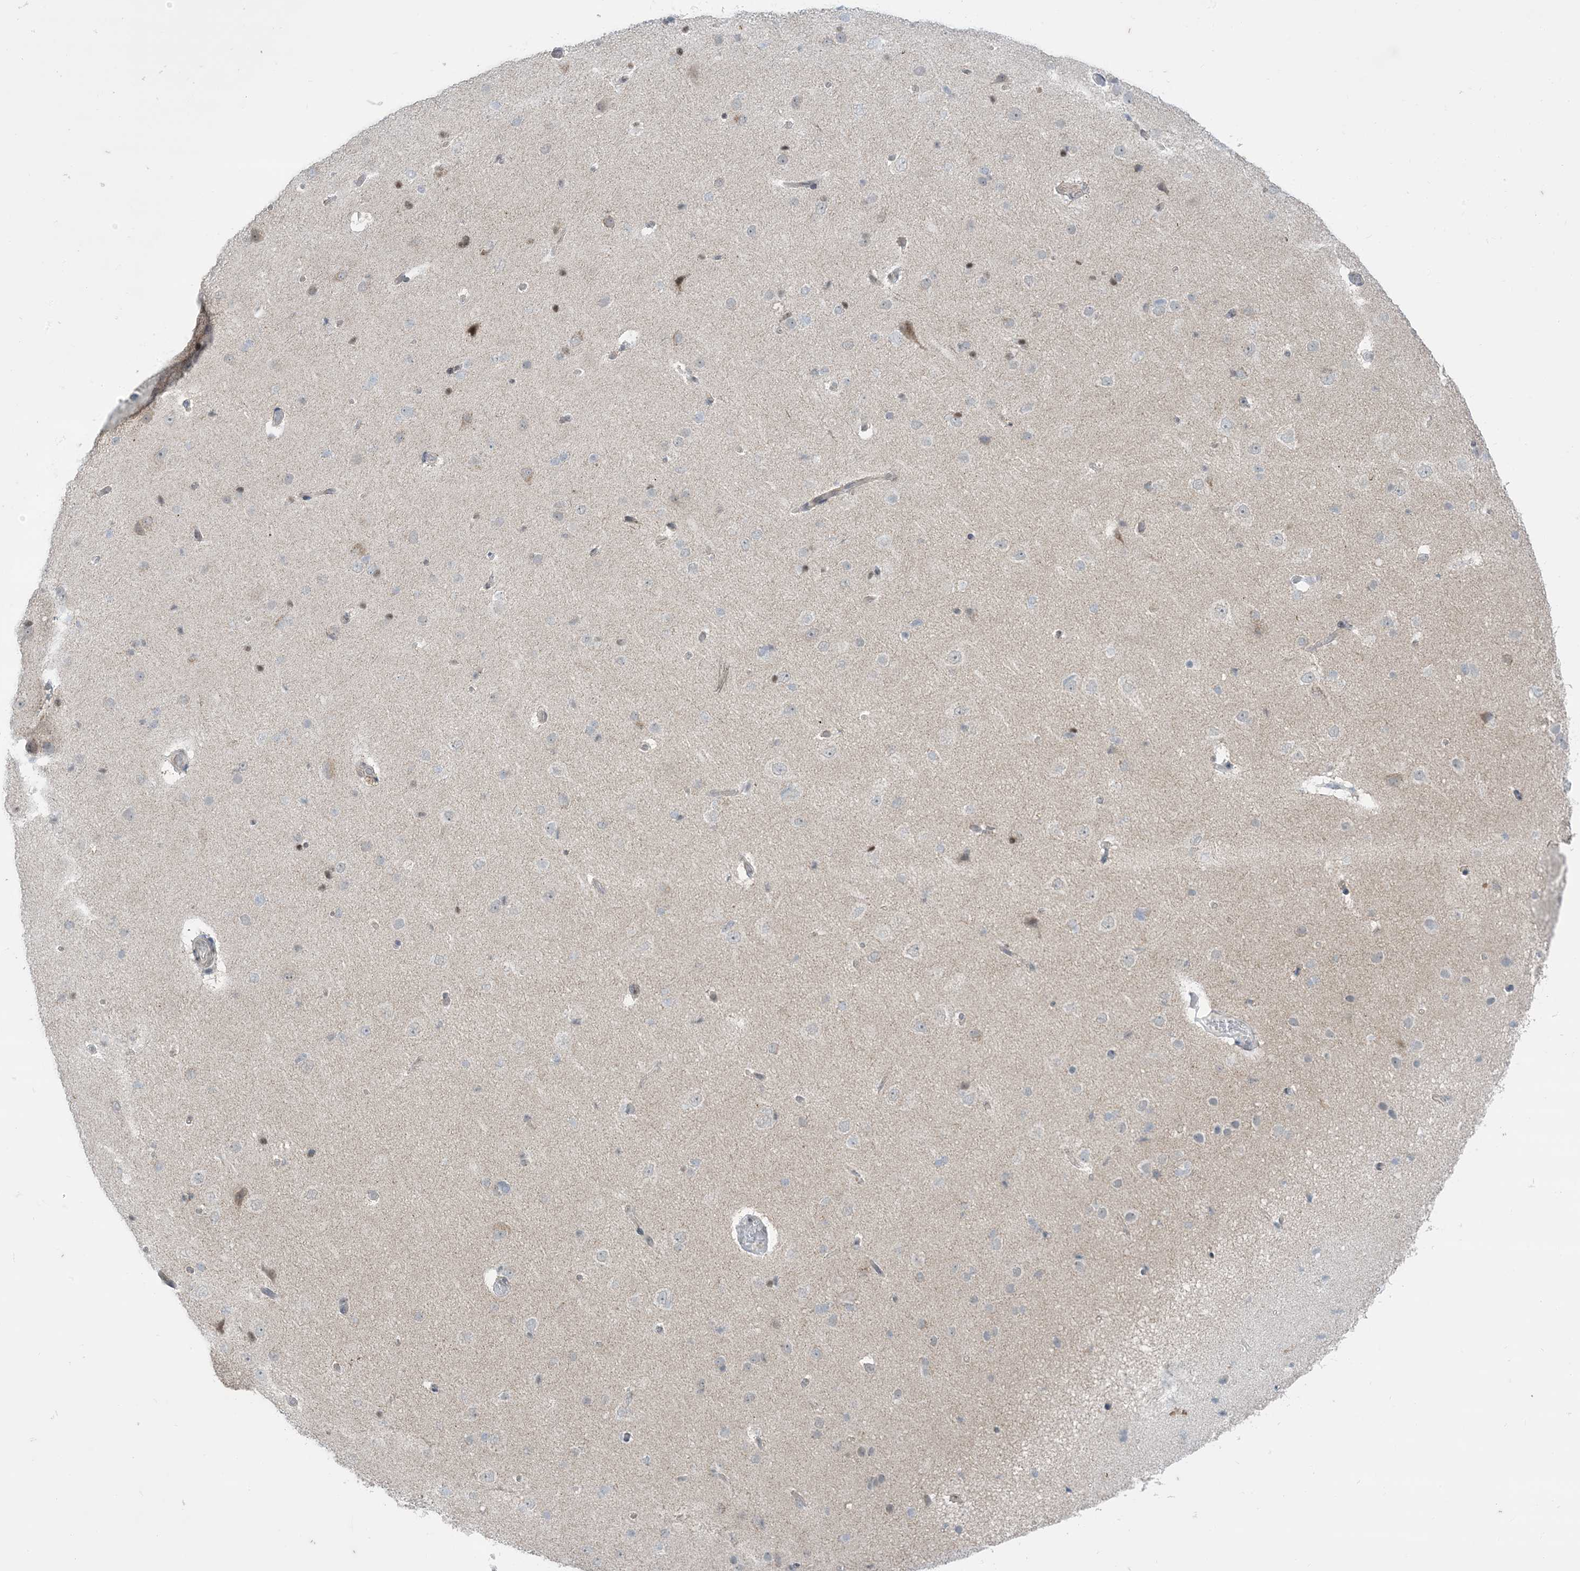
{"staining": {"intensity": "negative", "quantity": "none", "location": "none"}, "tissue": "cerebral cortex", "cell_type": "Endothelial cells", "image_type": "normal", "snomed": [{"axis": "morphology", "description": "Normal tissue, NOS"}, {"axis": "topography", "description": "Cerebral cortex"}], "caption": "A high-resolution micrograph shows IHC staining of benign cerebral cortex, which demonstrates no significant staining in endothelial cells.", "gene": "TFPT", "patient": {"sex": "male", "age": 34}}